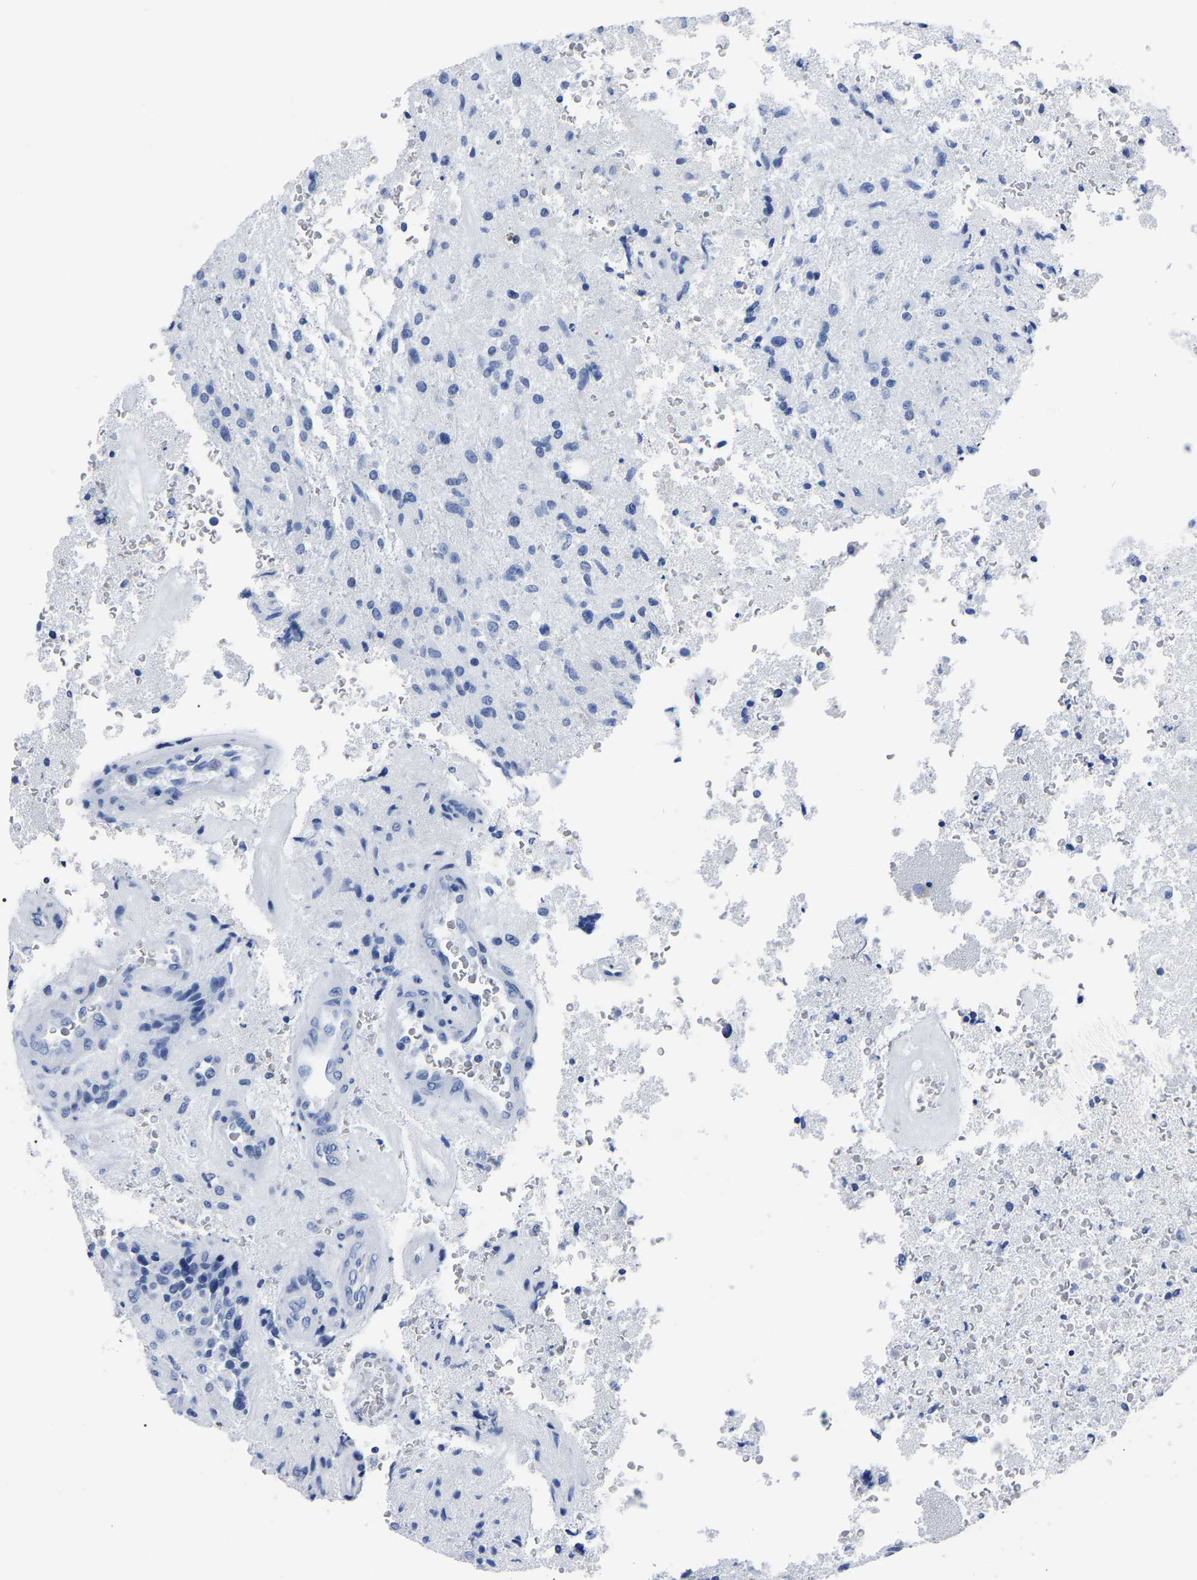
{"staining": {"intensity": "negative", "quantity": "none", "location": "none"}, "tissue": "glioma", "cell_type": "Tumor cells", "image_type": "cancer", "snomed": [{"axis": "morphology", "description": "Normal tissue, NOS"}, {"axis": "morphology", "description": "Glioma, malignant, High grade"}, {"axis": "topography", "description": "Cerebral cortex"}], "caption": "The IHC photomicrograph has no significant staining in tumor cells of malignant high-grade glioma tissue. Nuclei are stained in blue.", "gene": "IMPG2", "patient": {"sex": "male", "age": 77}}